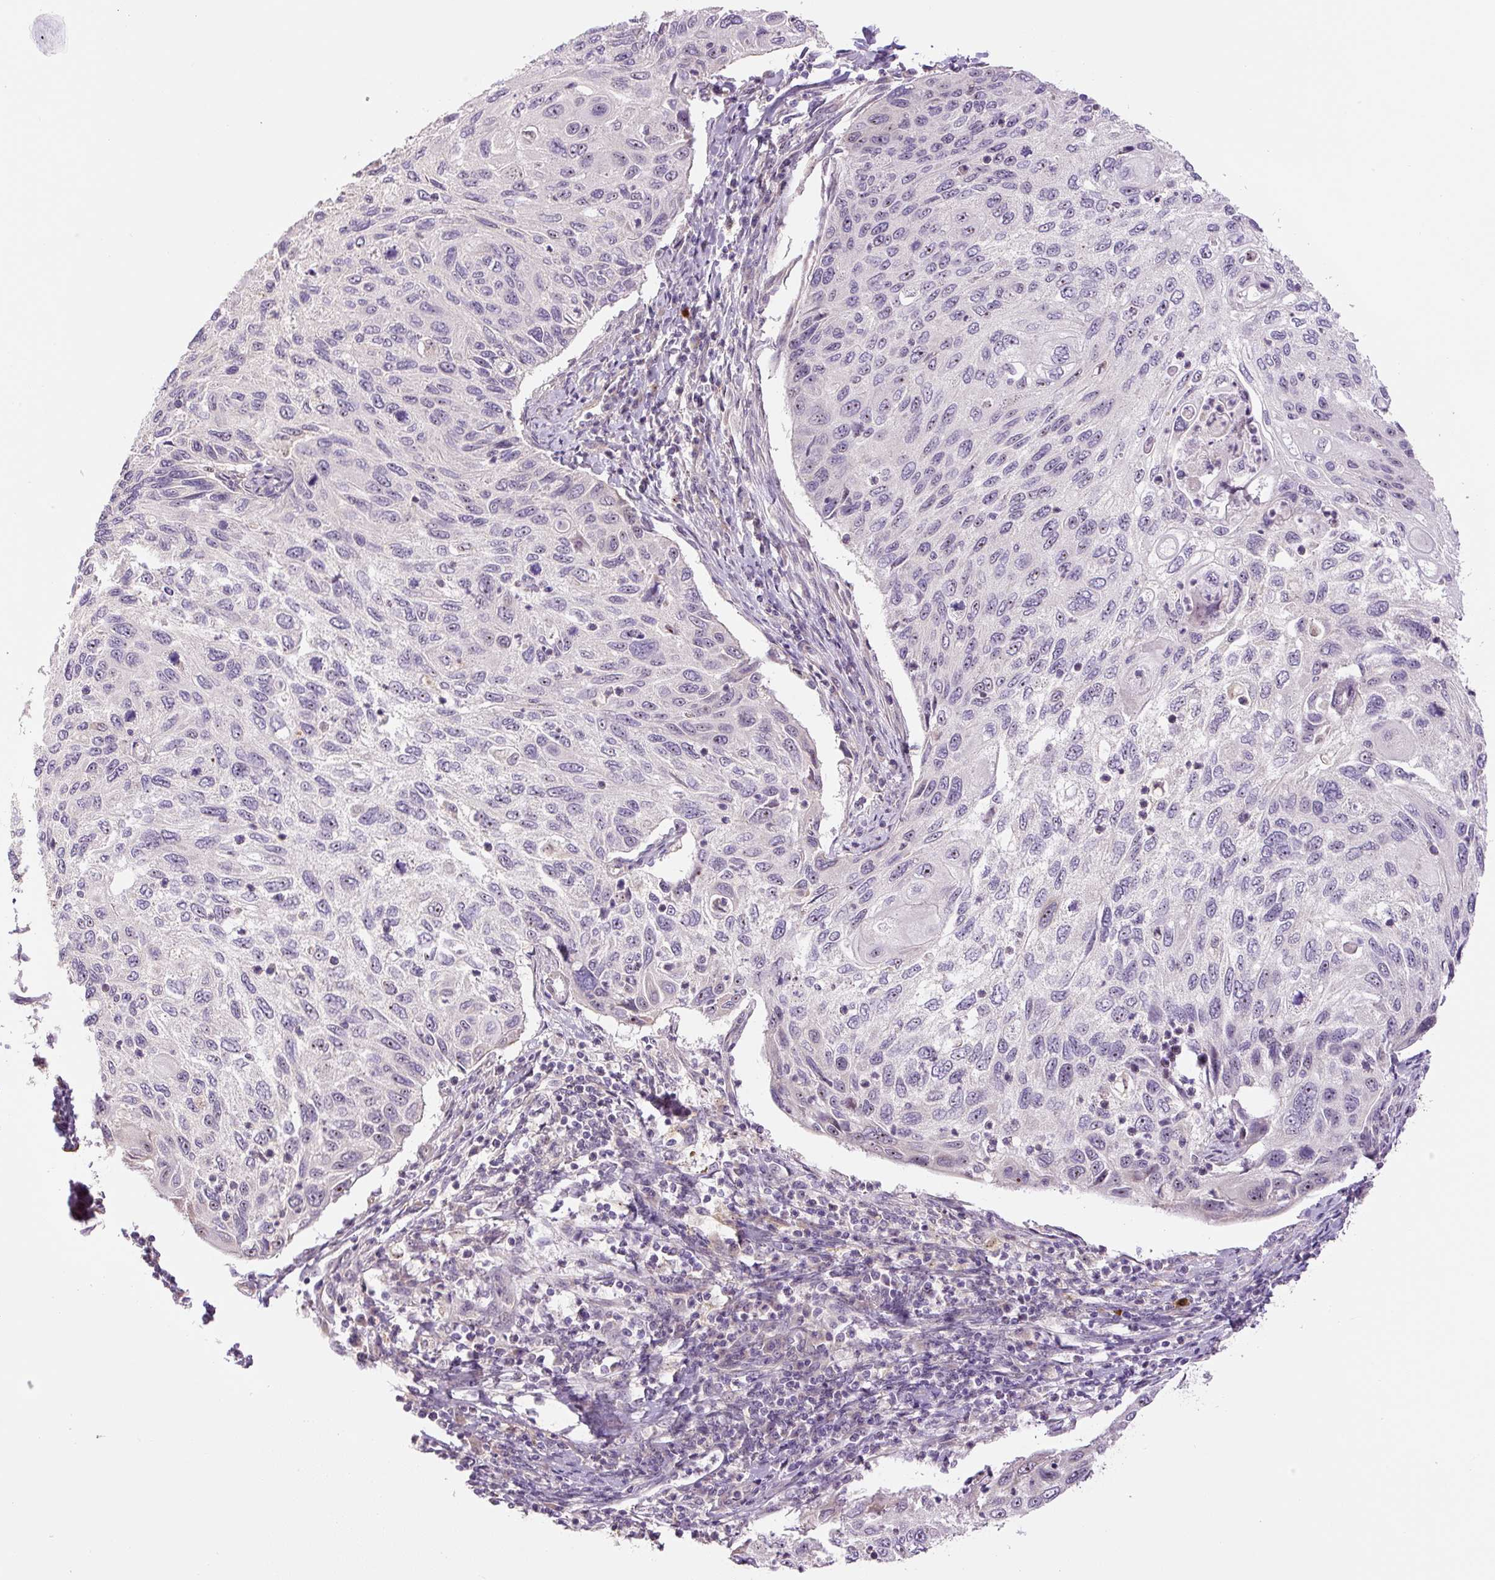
{"staining": {"intensity": "negative", "quantity": "none", "location": "none"}, "tissue": "cervical cancer", "cell_type": "Tumor cells", "image_type": "cancer", "snomed": [{"axis": "morphology", "description": "Squamous cell carcinoma, NOS"}, {"axis": "topography", "description": "Cervix"}], "caption": "A high-resolution micrograph shows immunohistochemistry (IHC) staining of cervical cancer, which demonstrates no significant positivity in tumor cells.", "gene": "TMEM151B", "patient": {"sex": "female", "age": 70}}